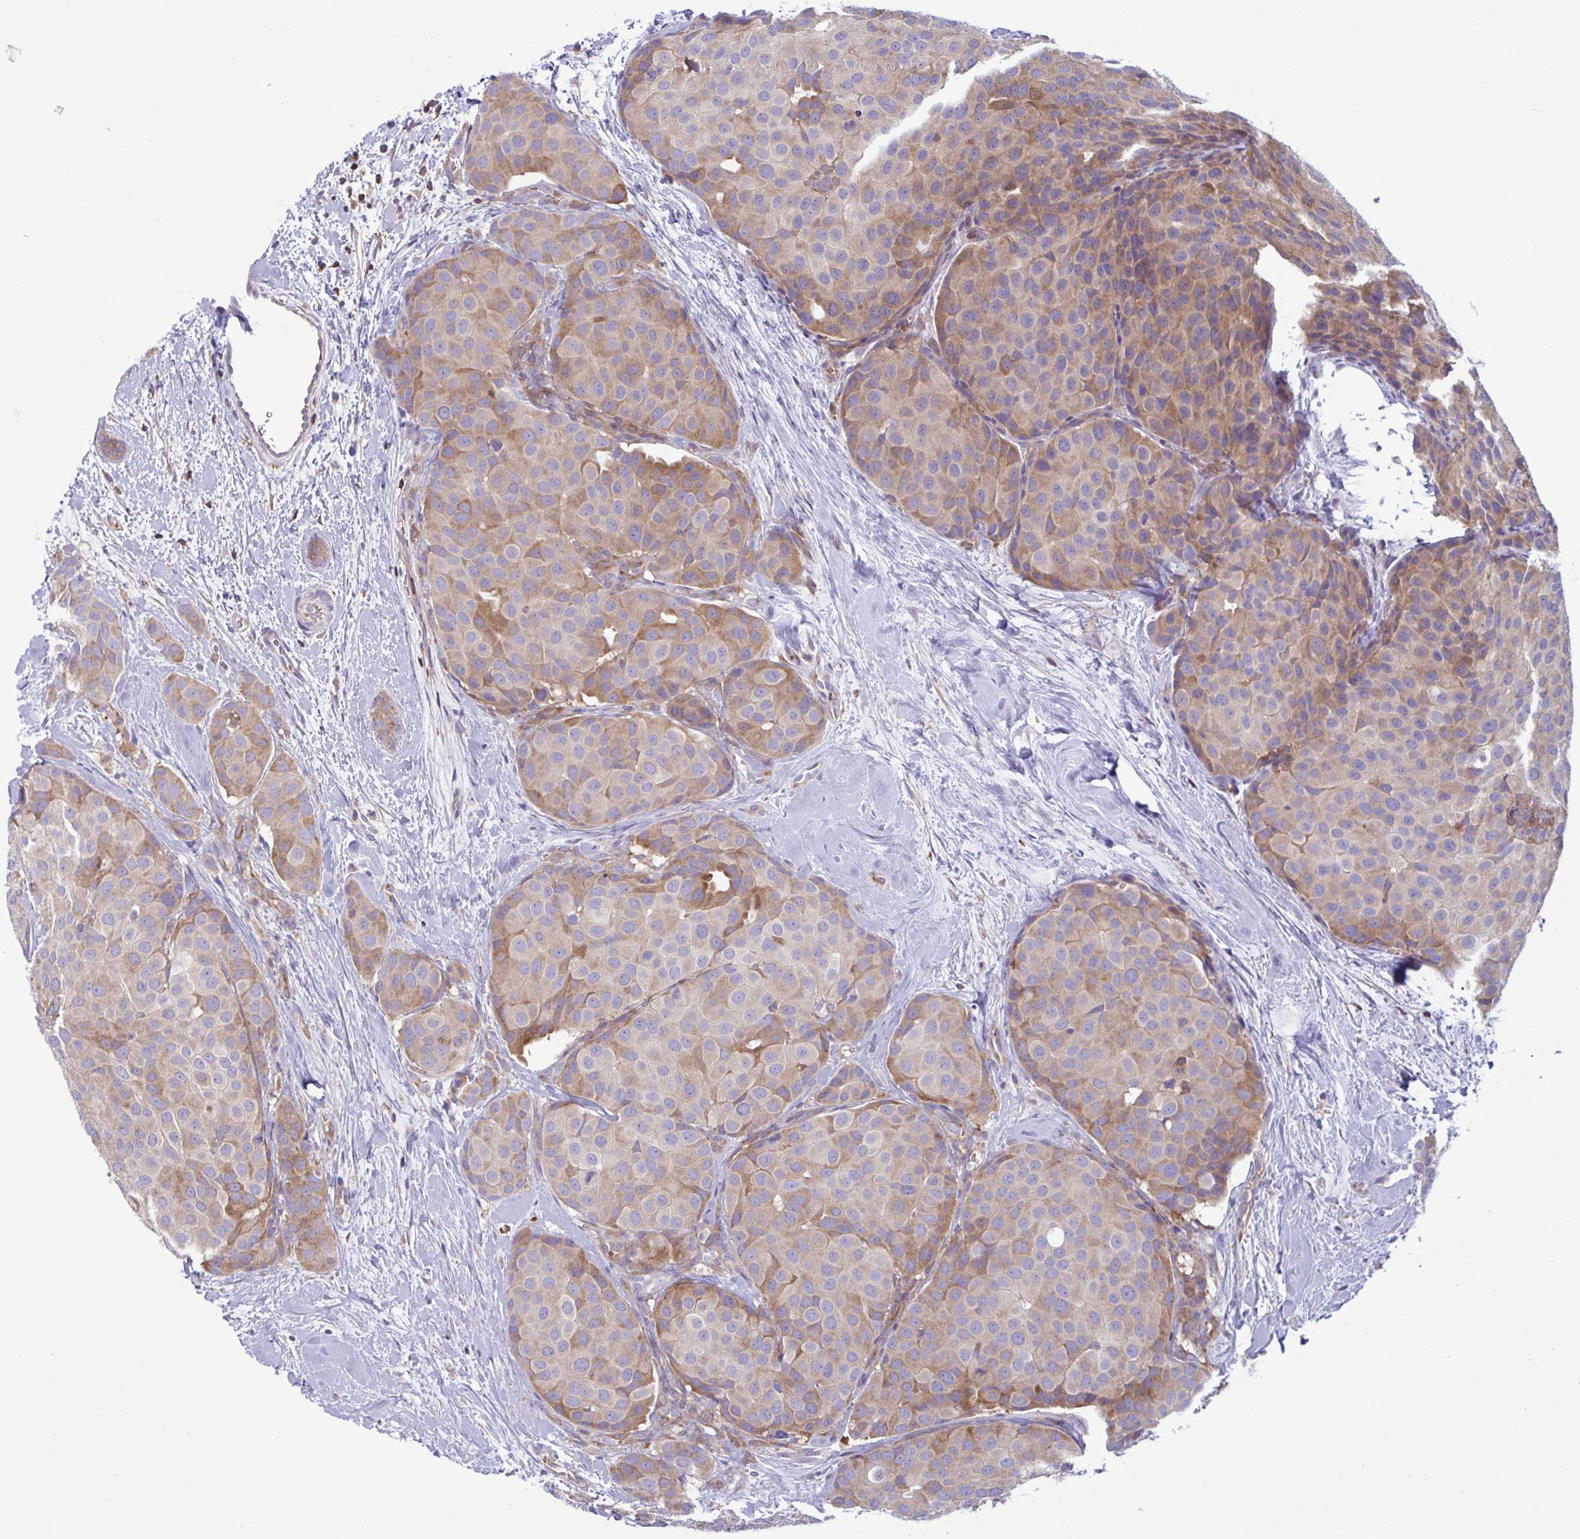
{"staining": {"intensity": "moderate", "quantity": "25%-75%", "location": "cytoplasmic/membranous"}, "tissue": "breast cancer", "cell_type": "Tumor cells", "image_type": "cancer", "snomed": [{"axis": "morphology", "description": "Duct carcinoma"}, {"axis": "topography", "description": "Breast"}], "caption": "A brown stain highlights moderate cytoplasmic/membranous positivity of a protein in invasive ductal carcinoma (breast) tumor cells.", "gene": "TSC22D3", "patient": {"sex": "female", "age": 70}}